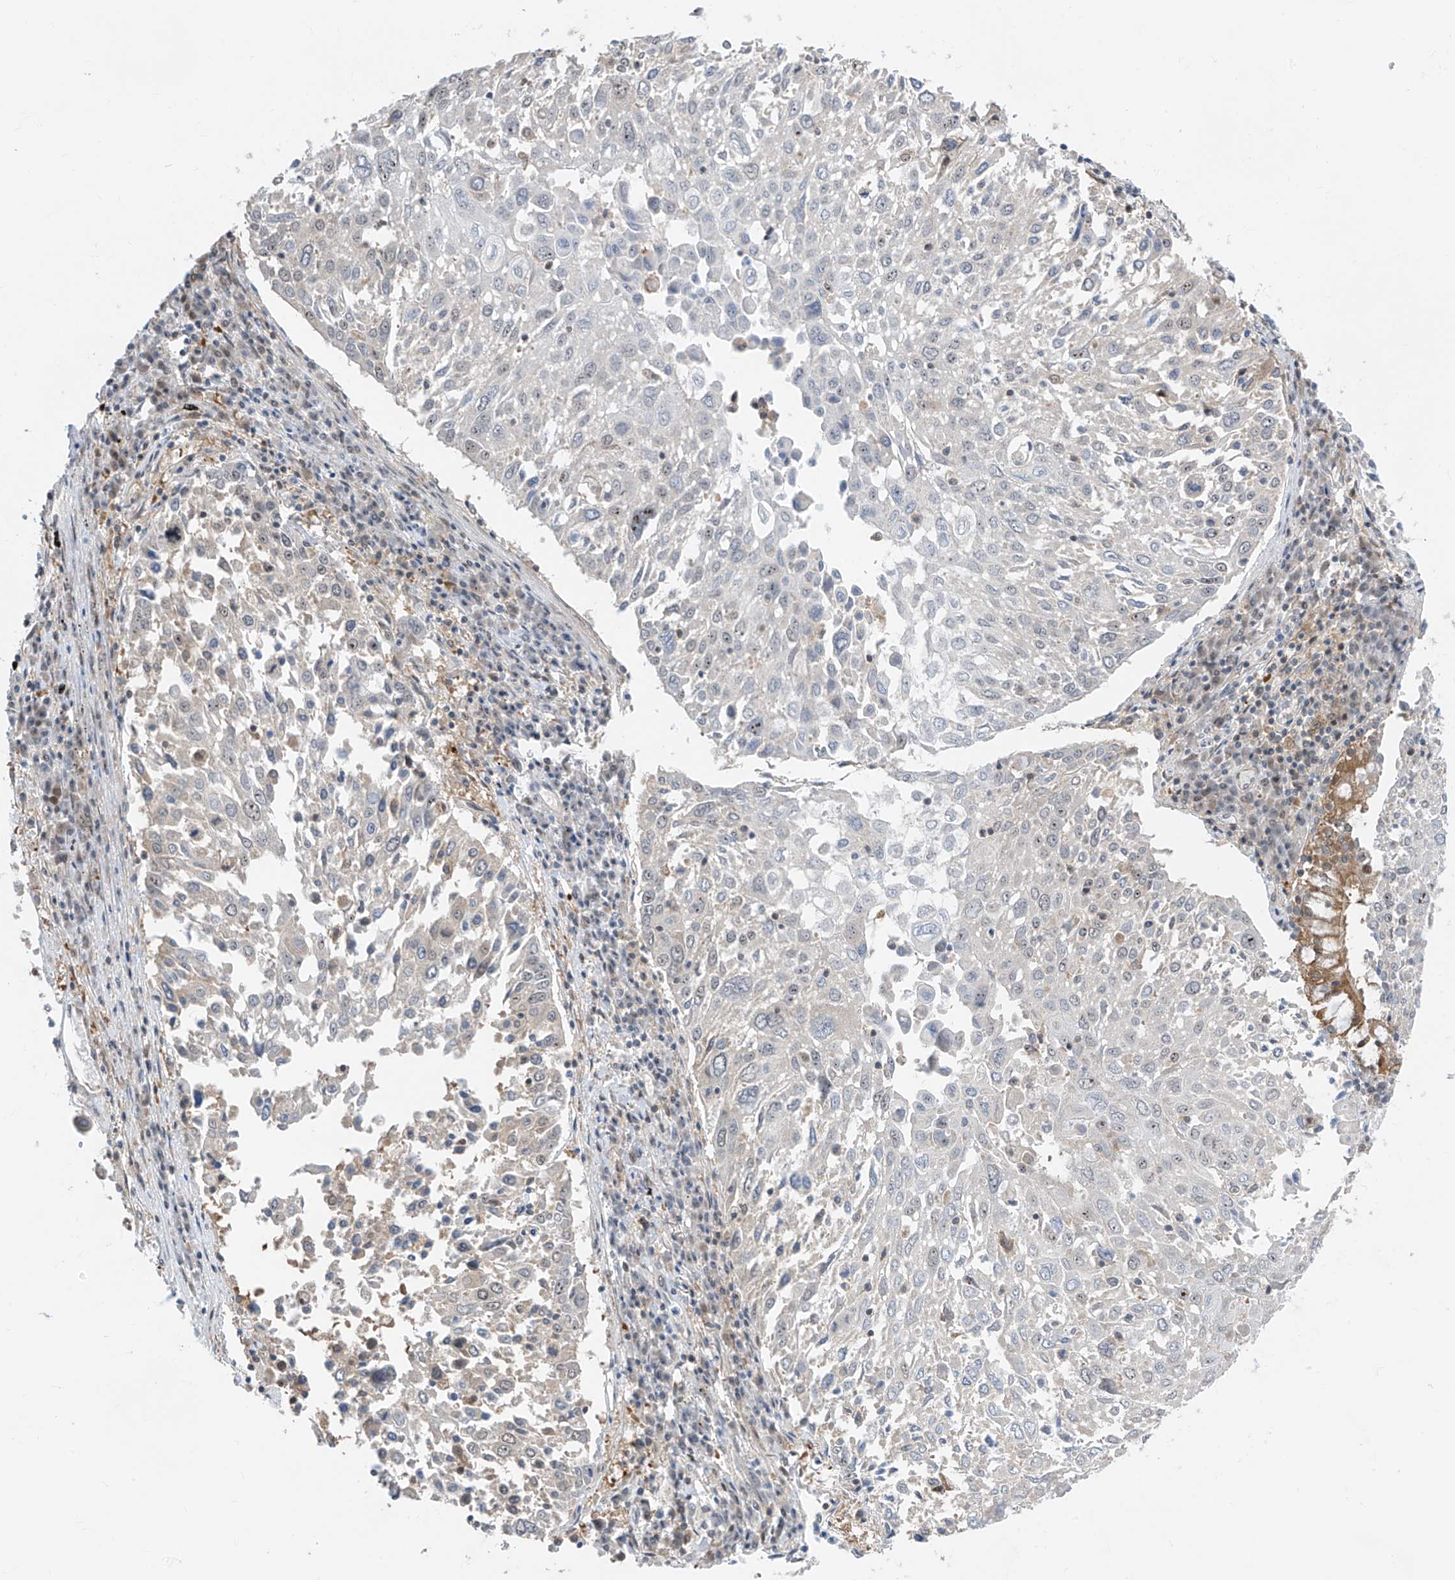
{"staining": {"intensity": "negative", "quantity": "none", "location": "none"}, "tissue": "lung cancer", "cell_type": "Tumor cells", "image_type": "cancer", "snomed": [{"axis": "morphology", "description": "Squamous cell carcinoma, NOS"}, {"axis": "topography", "description": "Lung"}], "caption": "Immunohistochemical staining of human lung cancer (squamous cell carcinoma) shows no significant expression in tumor cells.", "gene": "TTC38", "patient": {"sex": "male", "age": 65}}